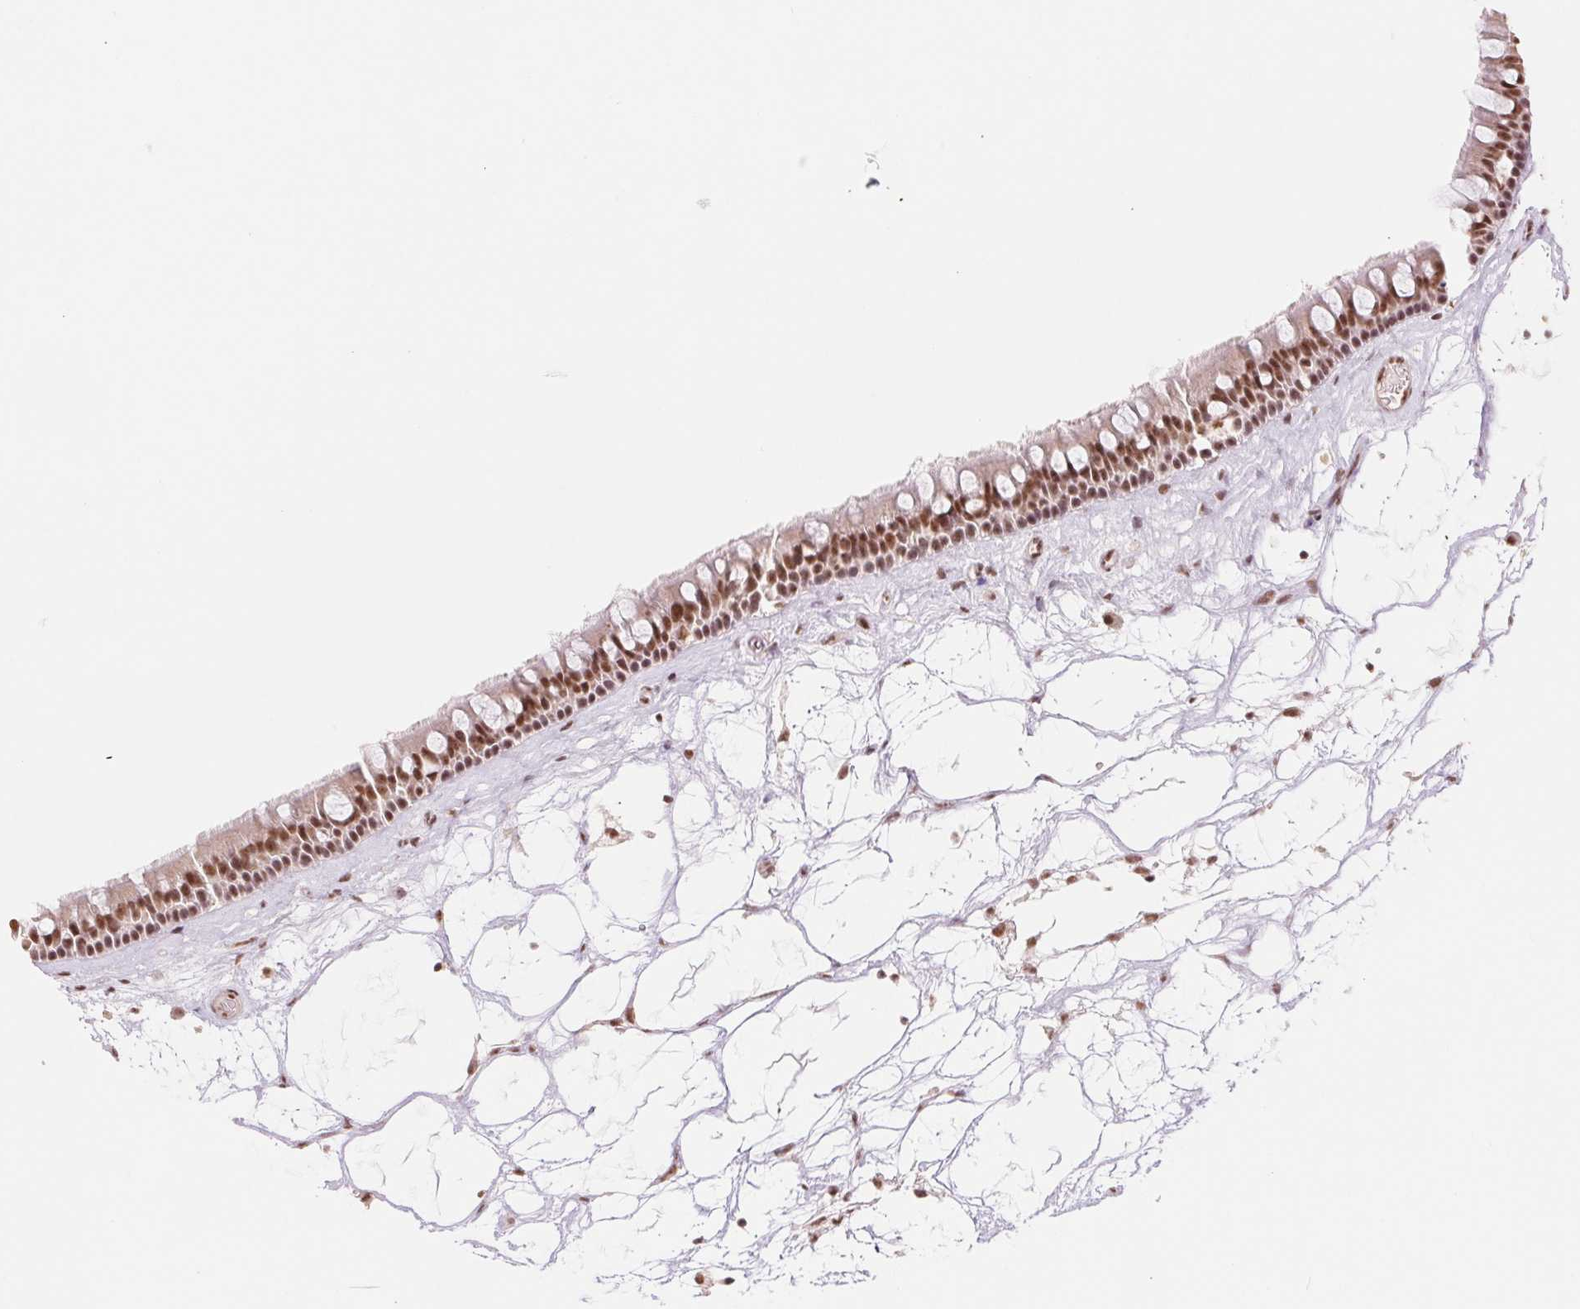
{"staining": {"intensity": "moderate", "quantity": ">75%", "location": "nuclear"}, "tissue": "nasopharynx", "cell_type": "Respiratory epithelial cells", "image_type": "normal", "snomed": [{"axis": "morphology", "description": "Normal tissue, NOS"}, {"axis": "topography", "description": "Nasopharynx"}], "caption": "DAB immunohistochemical staining of normal nasopharynx shows moderate nuclear protein expression in about >75% of respiratory epithelial cells. (DAB IHC, brown staining for protein, blue staining for nuclei).", "gene": "SREK1", "patient": {"sex": "male", "age": 68}}